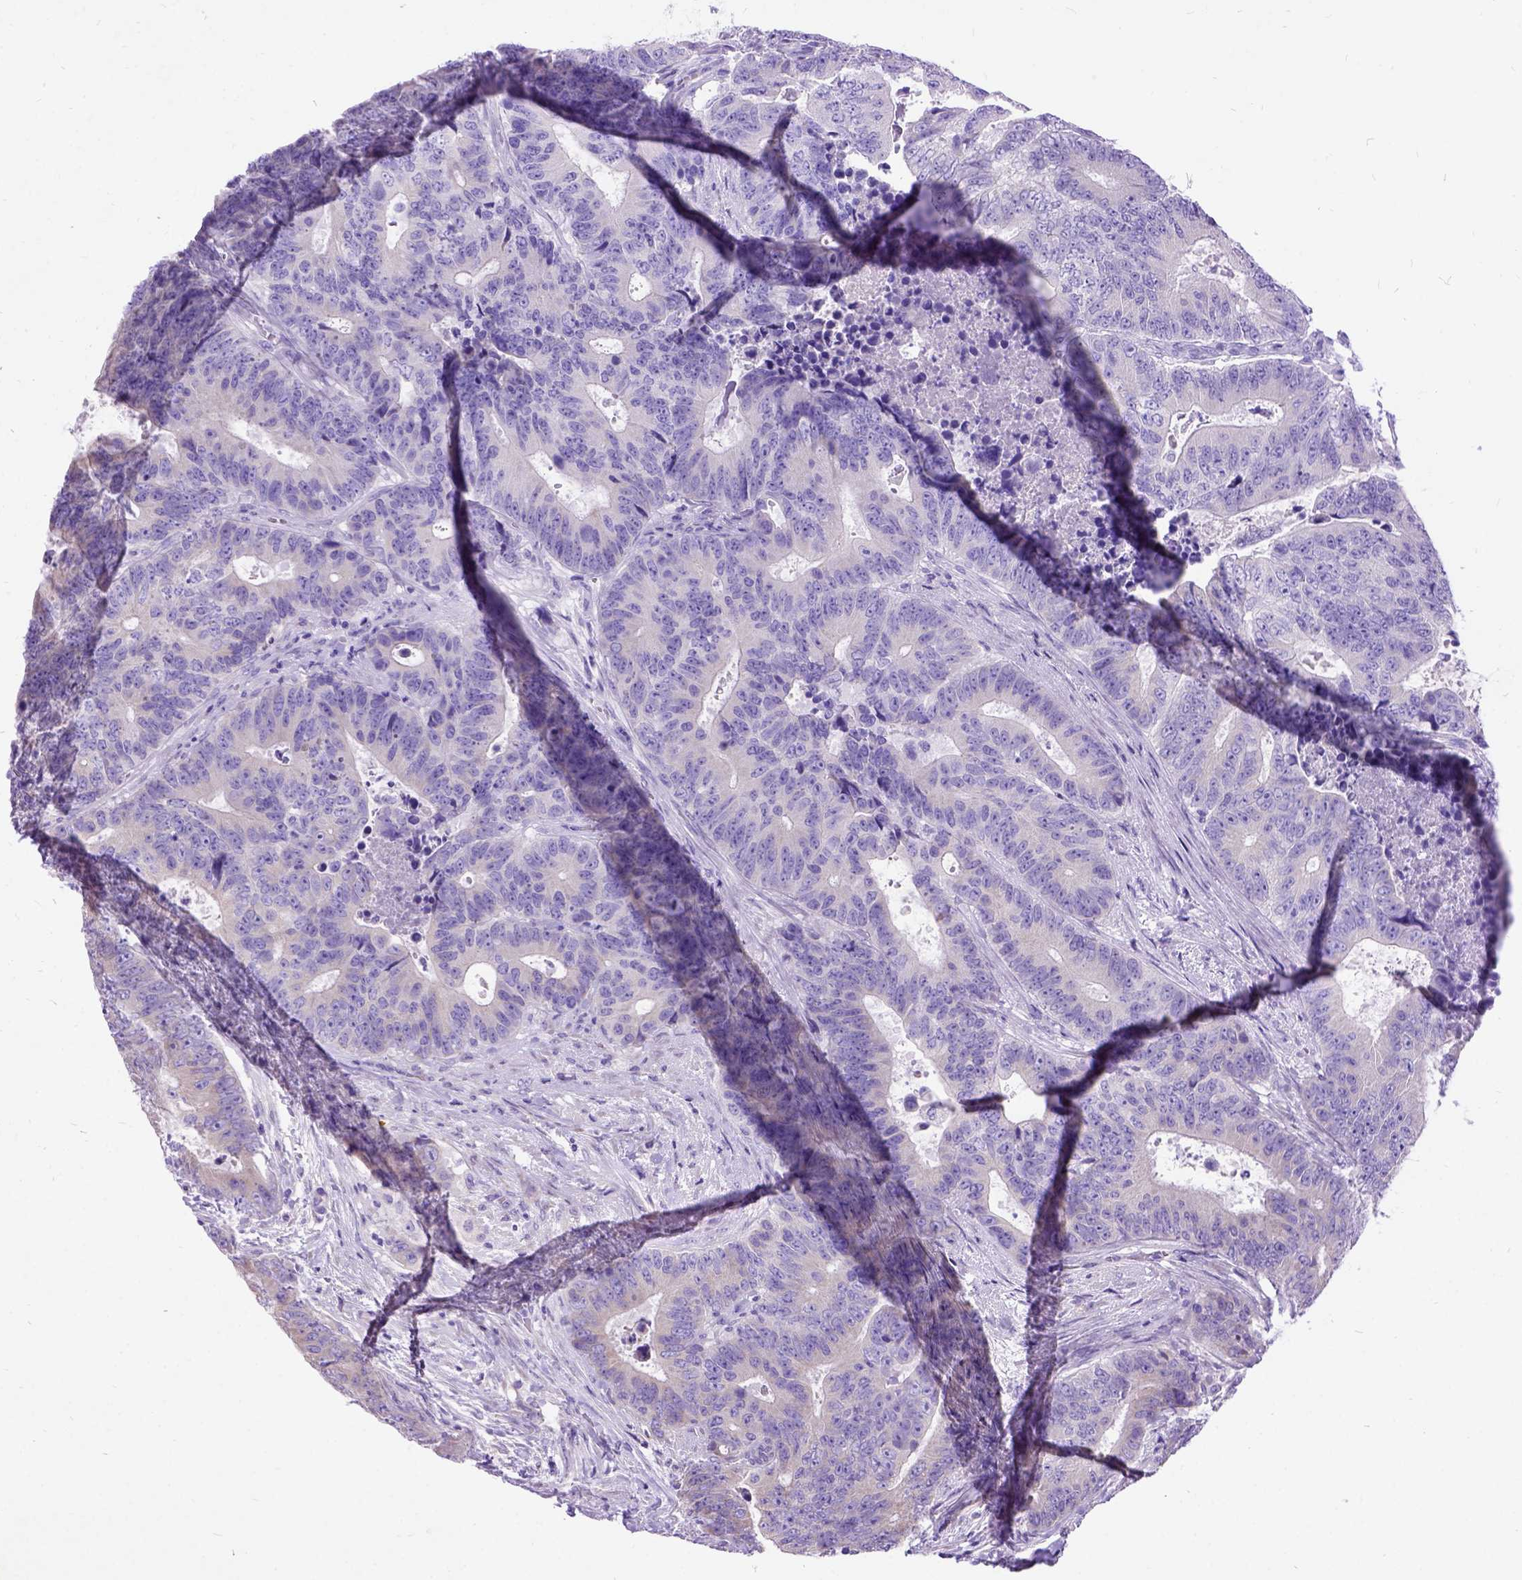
{"staining": {"intensity": "negative", "quantity": "none", "location": "none"}, "tissue": "colorectal cancer", "cell_type": "Tumor cells", "image_type": "cancer", "snomed": [{"axis": "morphology", "description": "Adenocarcinoma, NOS"}, {"axis": "topography", "description": "Colon"}], "caption": "The micrograph demonstrates no significant staining in tumor cells of colorectal cancer (adenocarcinoma). Brightfield microscopy of immunohistochemistry stained with DAB (brown) and hematoxylin (blue), captured at high magnification.", "gene": "CFAP54", "patient": {"sex": "female", "age": 48}}